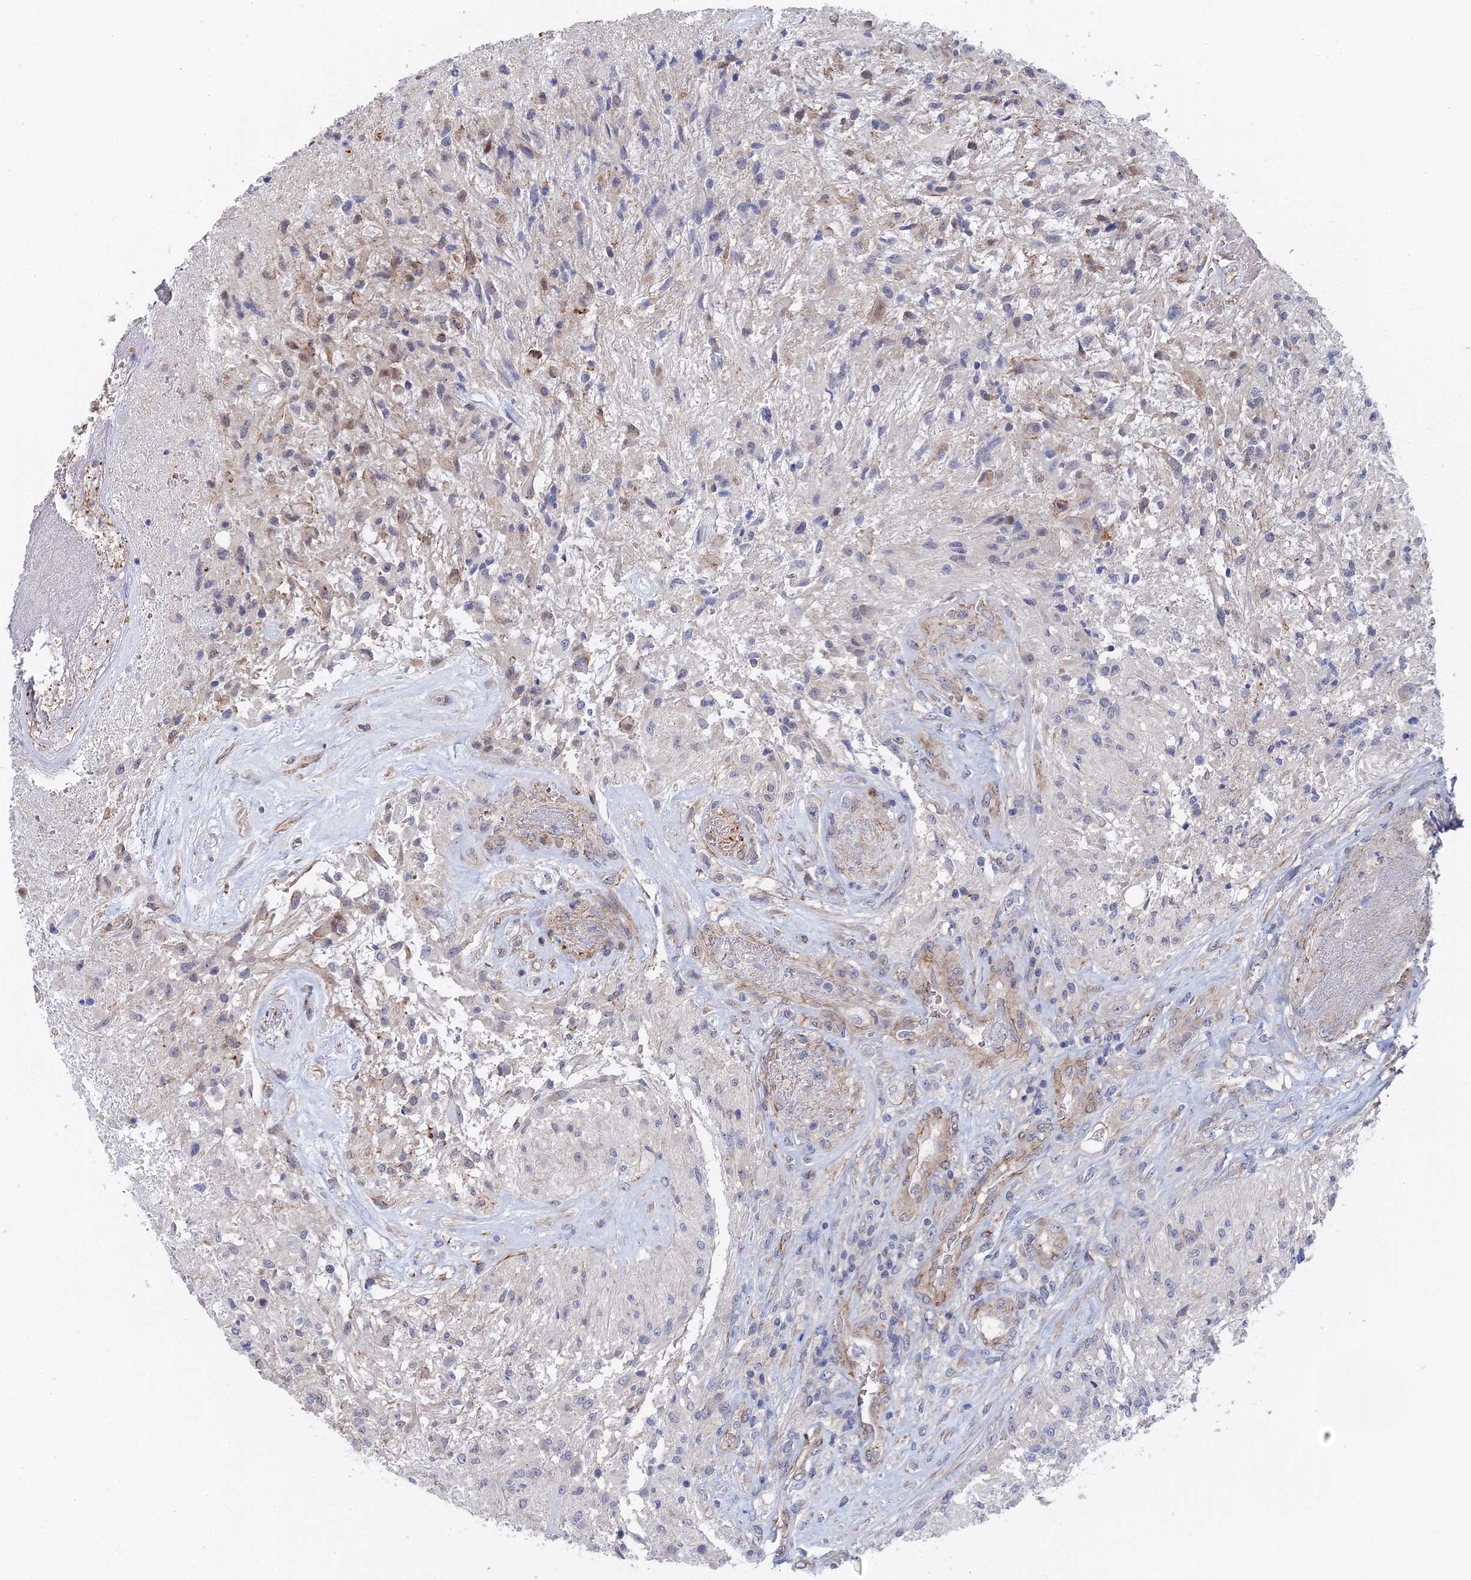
{"staining": {"intensity": "negative", "quantity": "none", "location": "none"}, "tissue": "glioma", "cell_type": "Tumor cells", "image_type": "cancer", "snomed": [{"axis": "morphology", "description": "Glioma, malignant, High grade"}, {"axis": "topography", "description": "Brain"}], "caption": "This is an IHC histopathology image of human glioma. There is no expression in tumor cells.", "gene": "MTHFSD", "patient": {"sex": "male", "age": 56}}